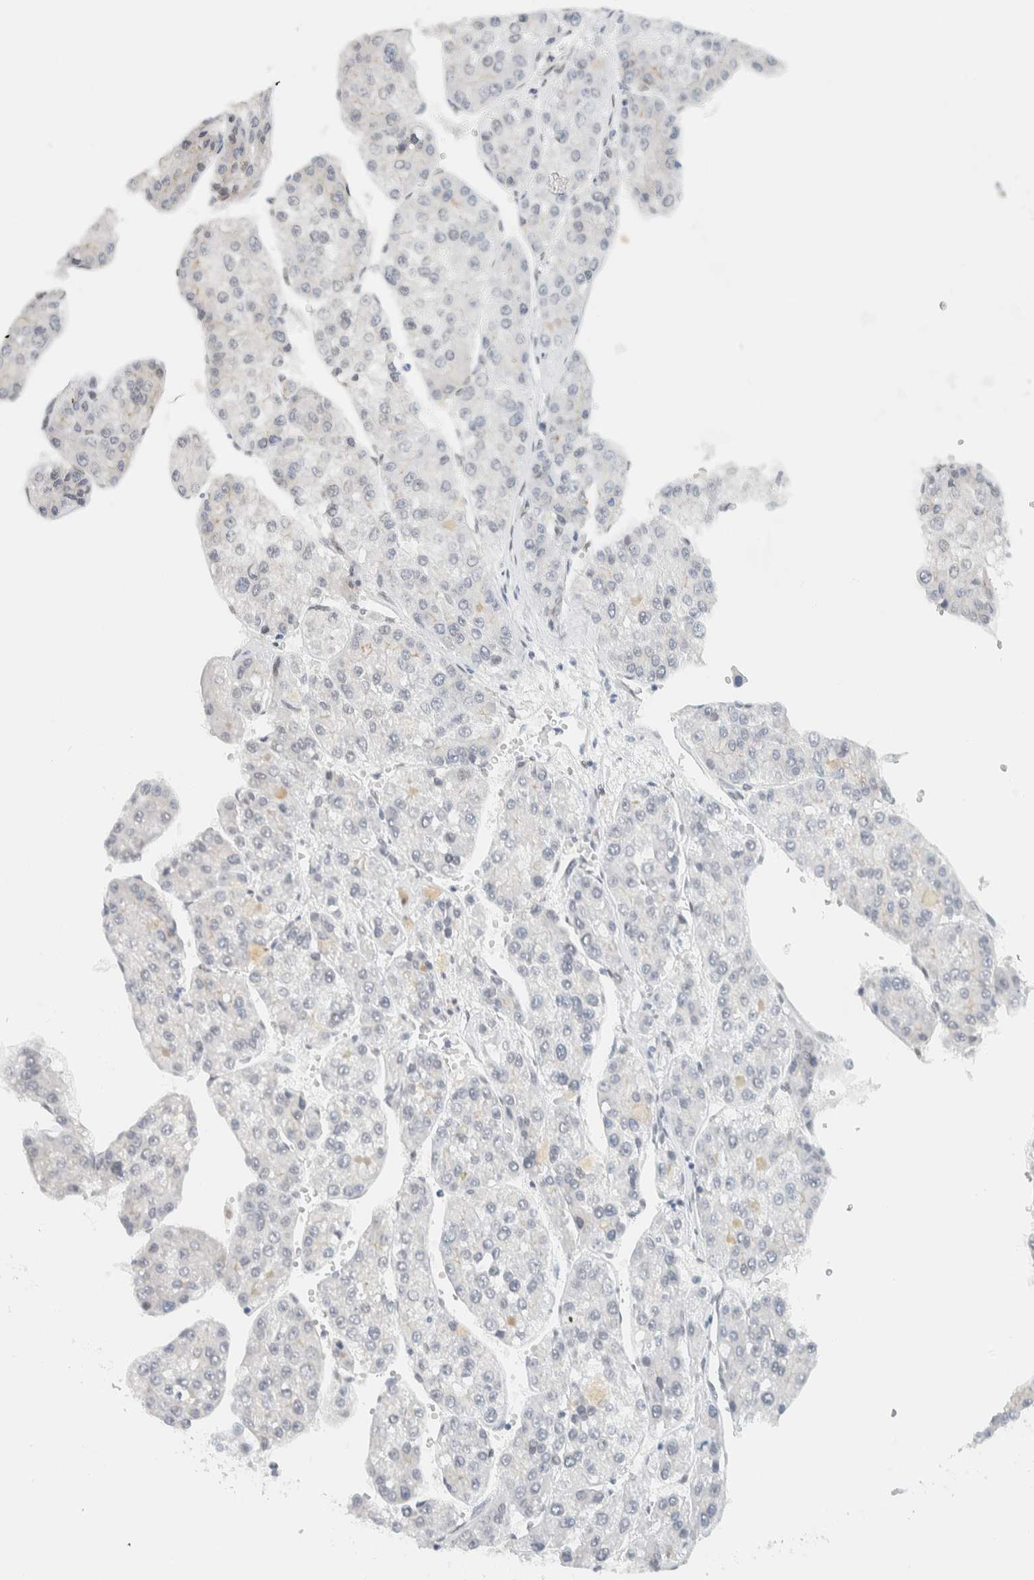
{"staining": {"intensity": "negative", "quantity": "none", "location": "none"}, "tissue": "liver cancer", "cell_type": "Tumor cells", "image_type": "cancer", "snomed": [{"axis": "morphology", "description": "Carcinoma, Hepatocellular, NOS"}, {"axis": "topography", "description": "Liver"}], "caption": "Tumor cells are negative for brown protein staining in liver cancer (hepatocellular carcinoma).", "gene": "C1QTNF12", "patient": {"sex": "female", "age": 73}}